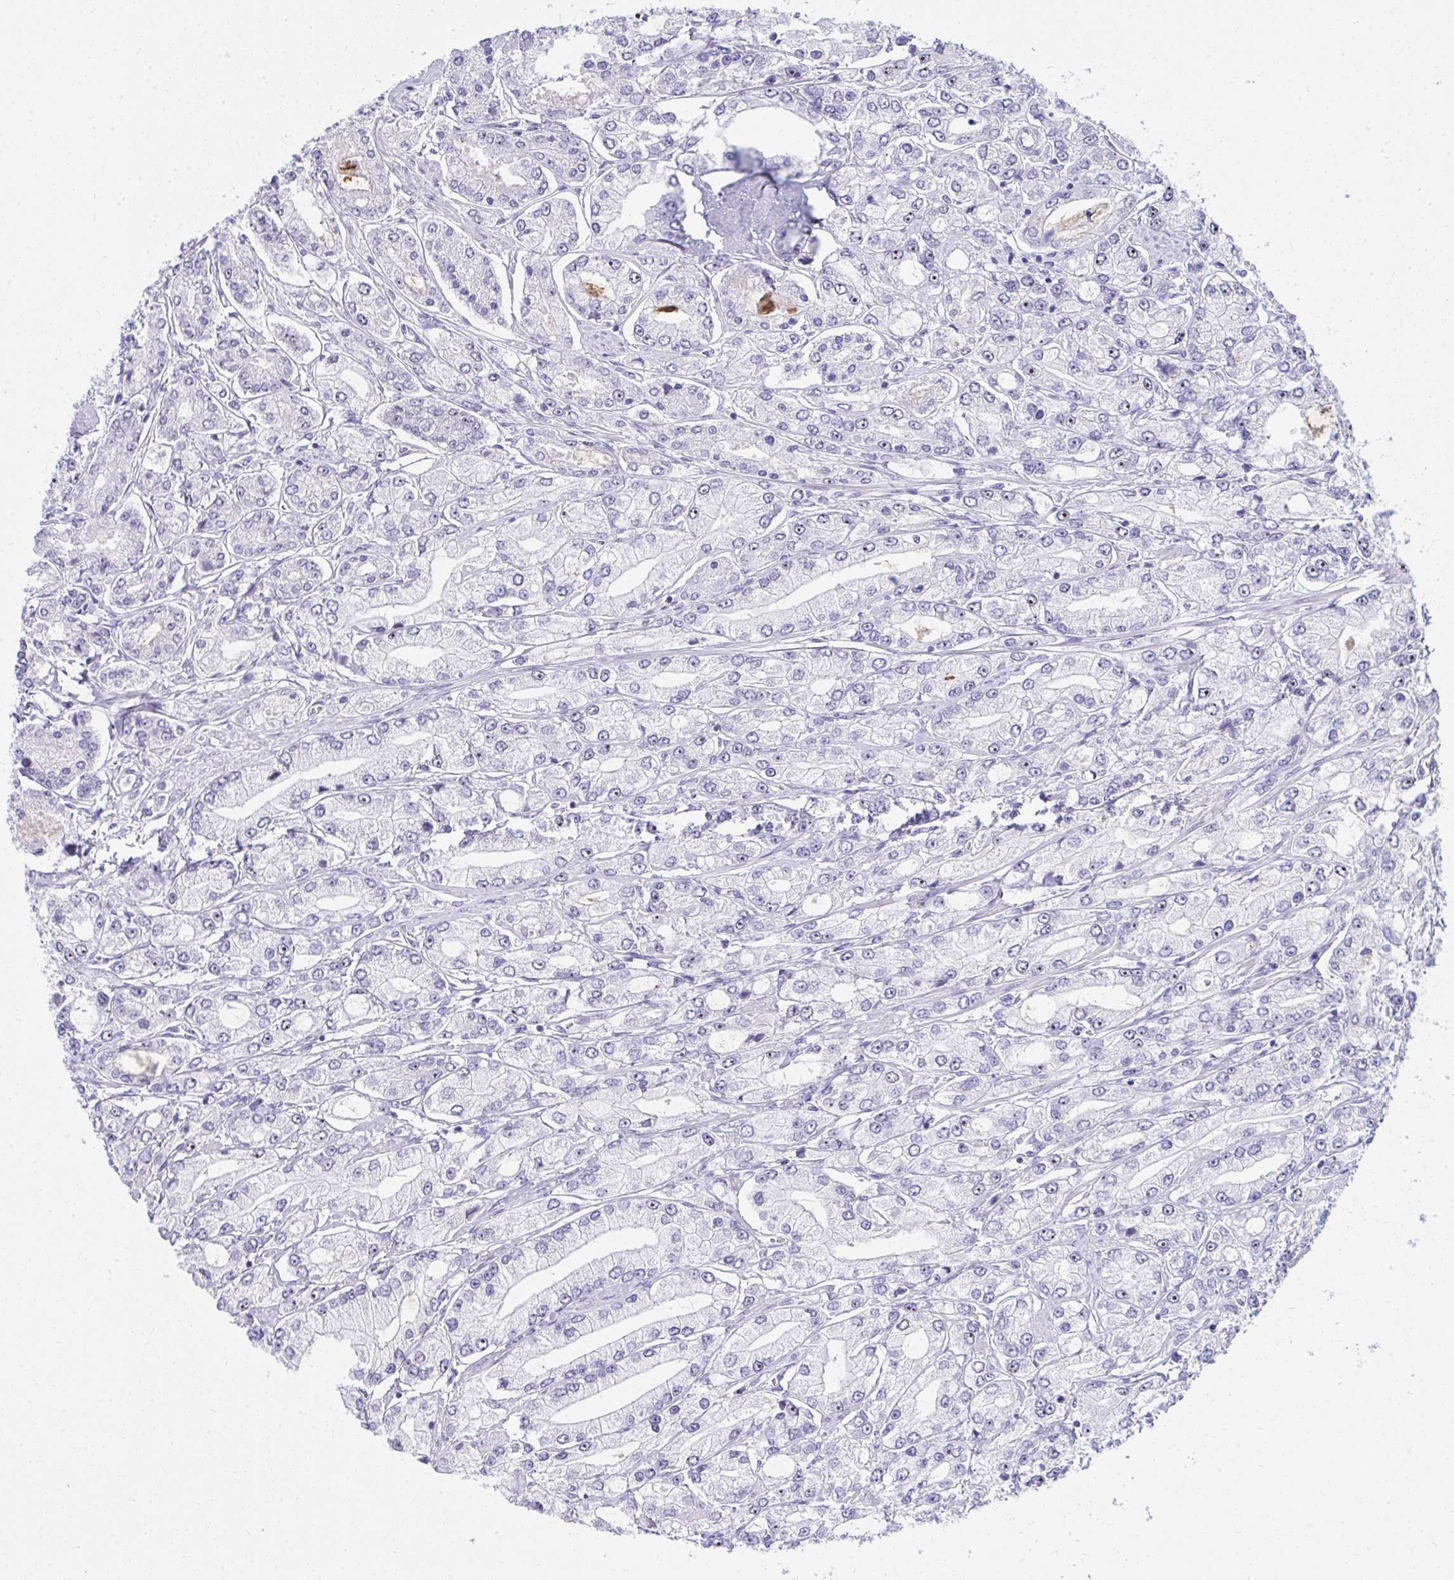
{"staining": {"intensity": "negative", "quantity": "none", "location": "none"}, "tissue": "prostate cancer", "cell_type": "Tumor cells", "image_type": "cancer", "snomed": [{"axis": "morphology", "description": "Adenocarcinoma, High grade"}, {"axis": "topography", "description": "Prostate"}], "caption": "Tumor cells are negative for protein expression in human prostate cancer (adenocarcinoma (high-grade)).", "gene": "LRRC36", "patient": {"sex": "male", "age": 66}}